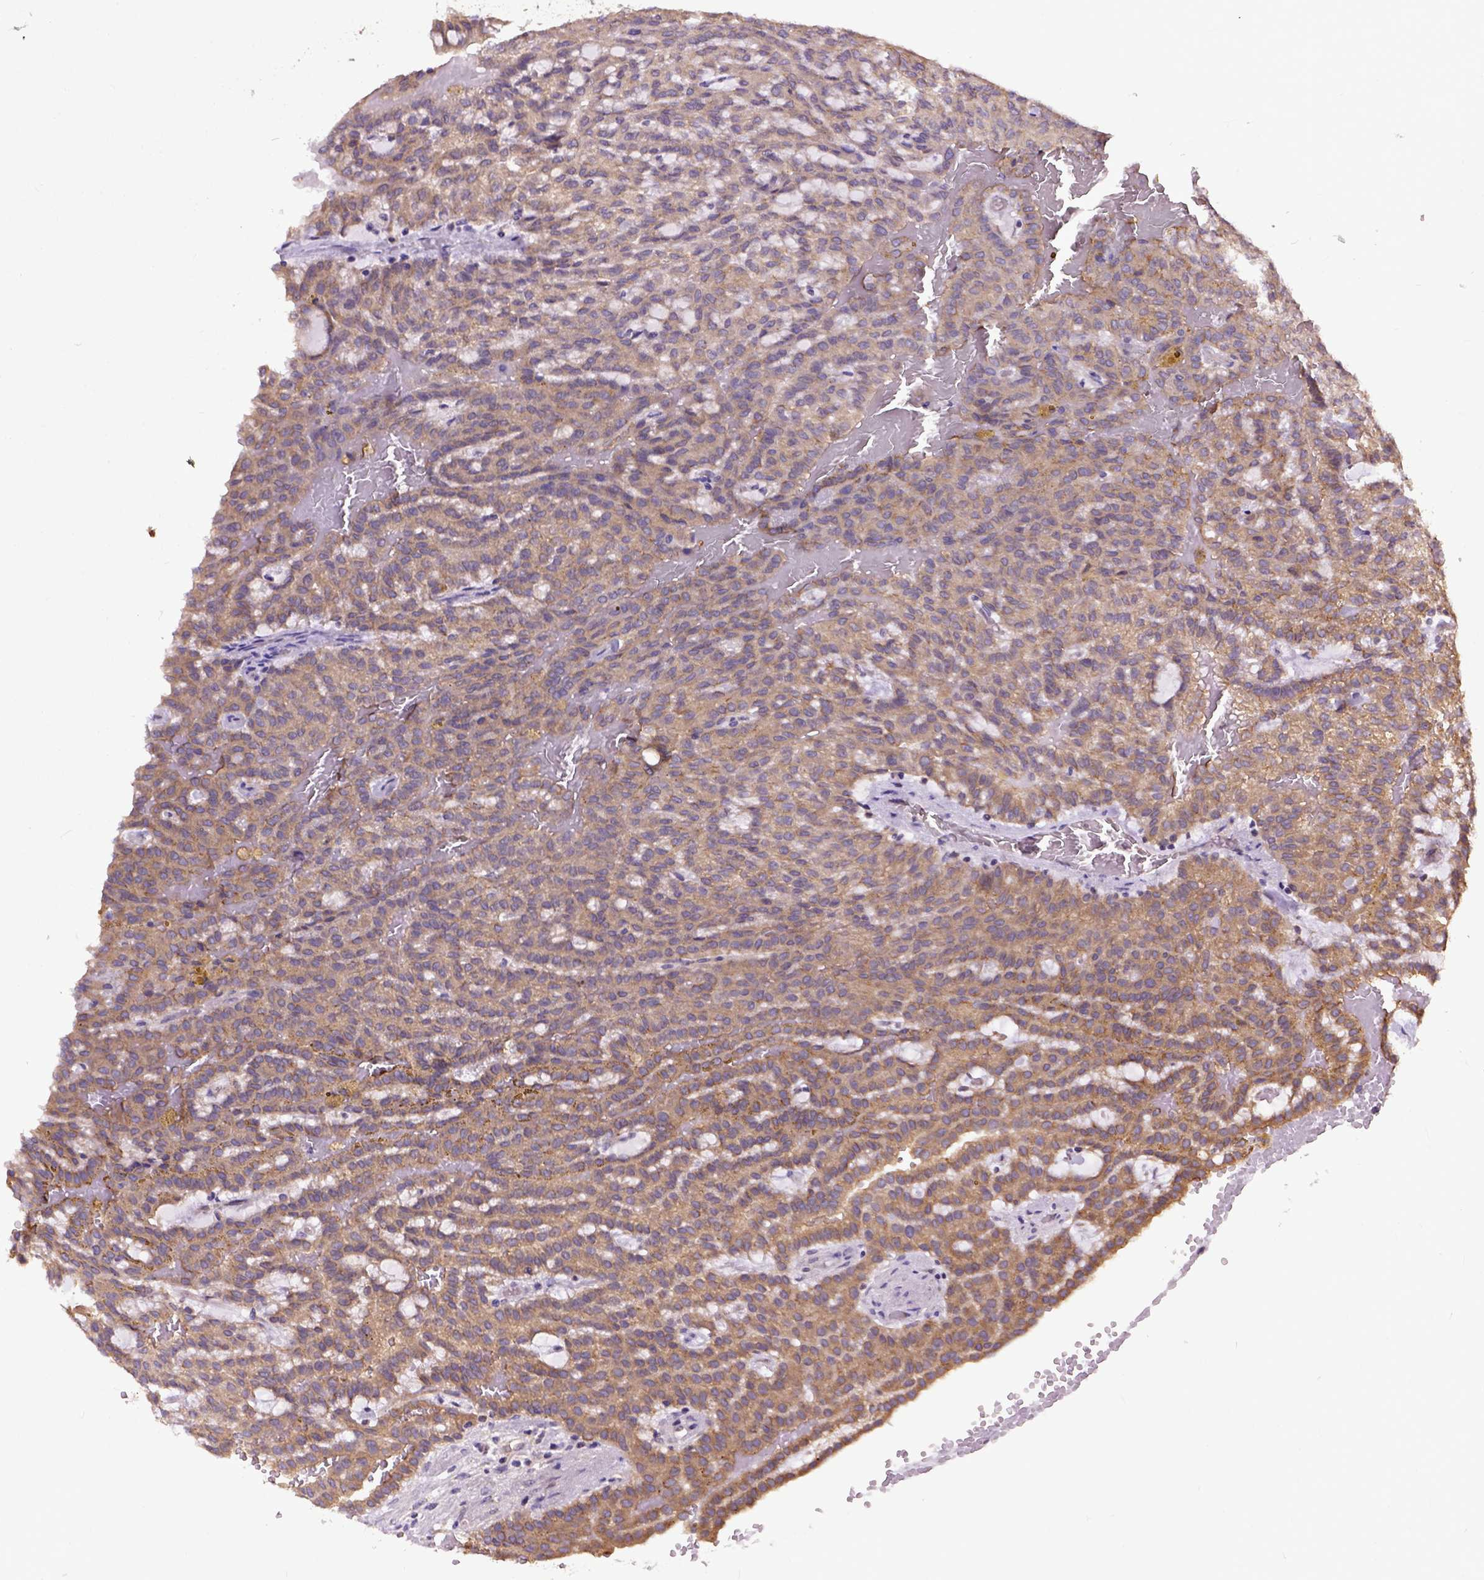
{"staining": {"intensity": "moderate", "quantity": ">75%", "location": "cytoplasmic/membranous"}, "tissue": "renal cancer", "cell_type": "Tumor cells", "image_type": "cancer", "snomed": [{"axis": "morphology", "description": "Adenocarcinoma, NOS"}, {"axis": "topography", "description": "Kidney"}], "caption": "The immunohistochemical stain highlights moderate cytoplasmic/membranous staining in tumor cells of renal adenocarcinoma tissue.", "gene": "ARL1", "patient": {"sex": "male", "age": 63}}